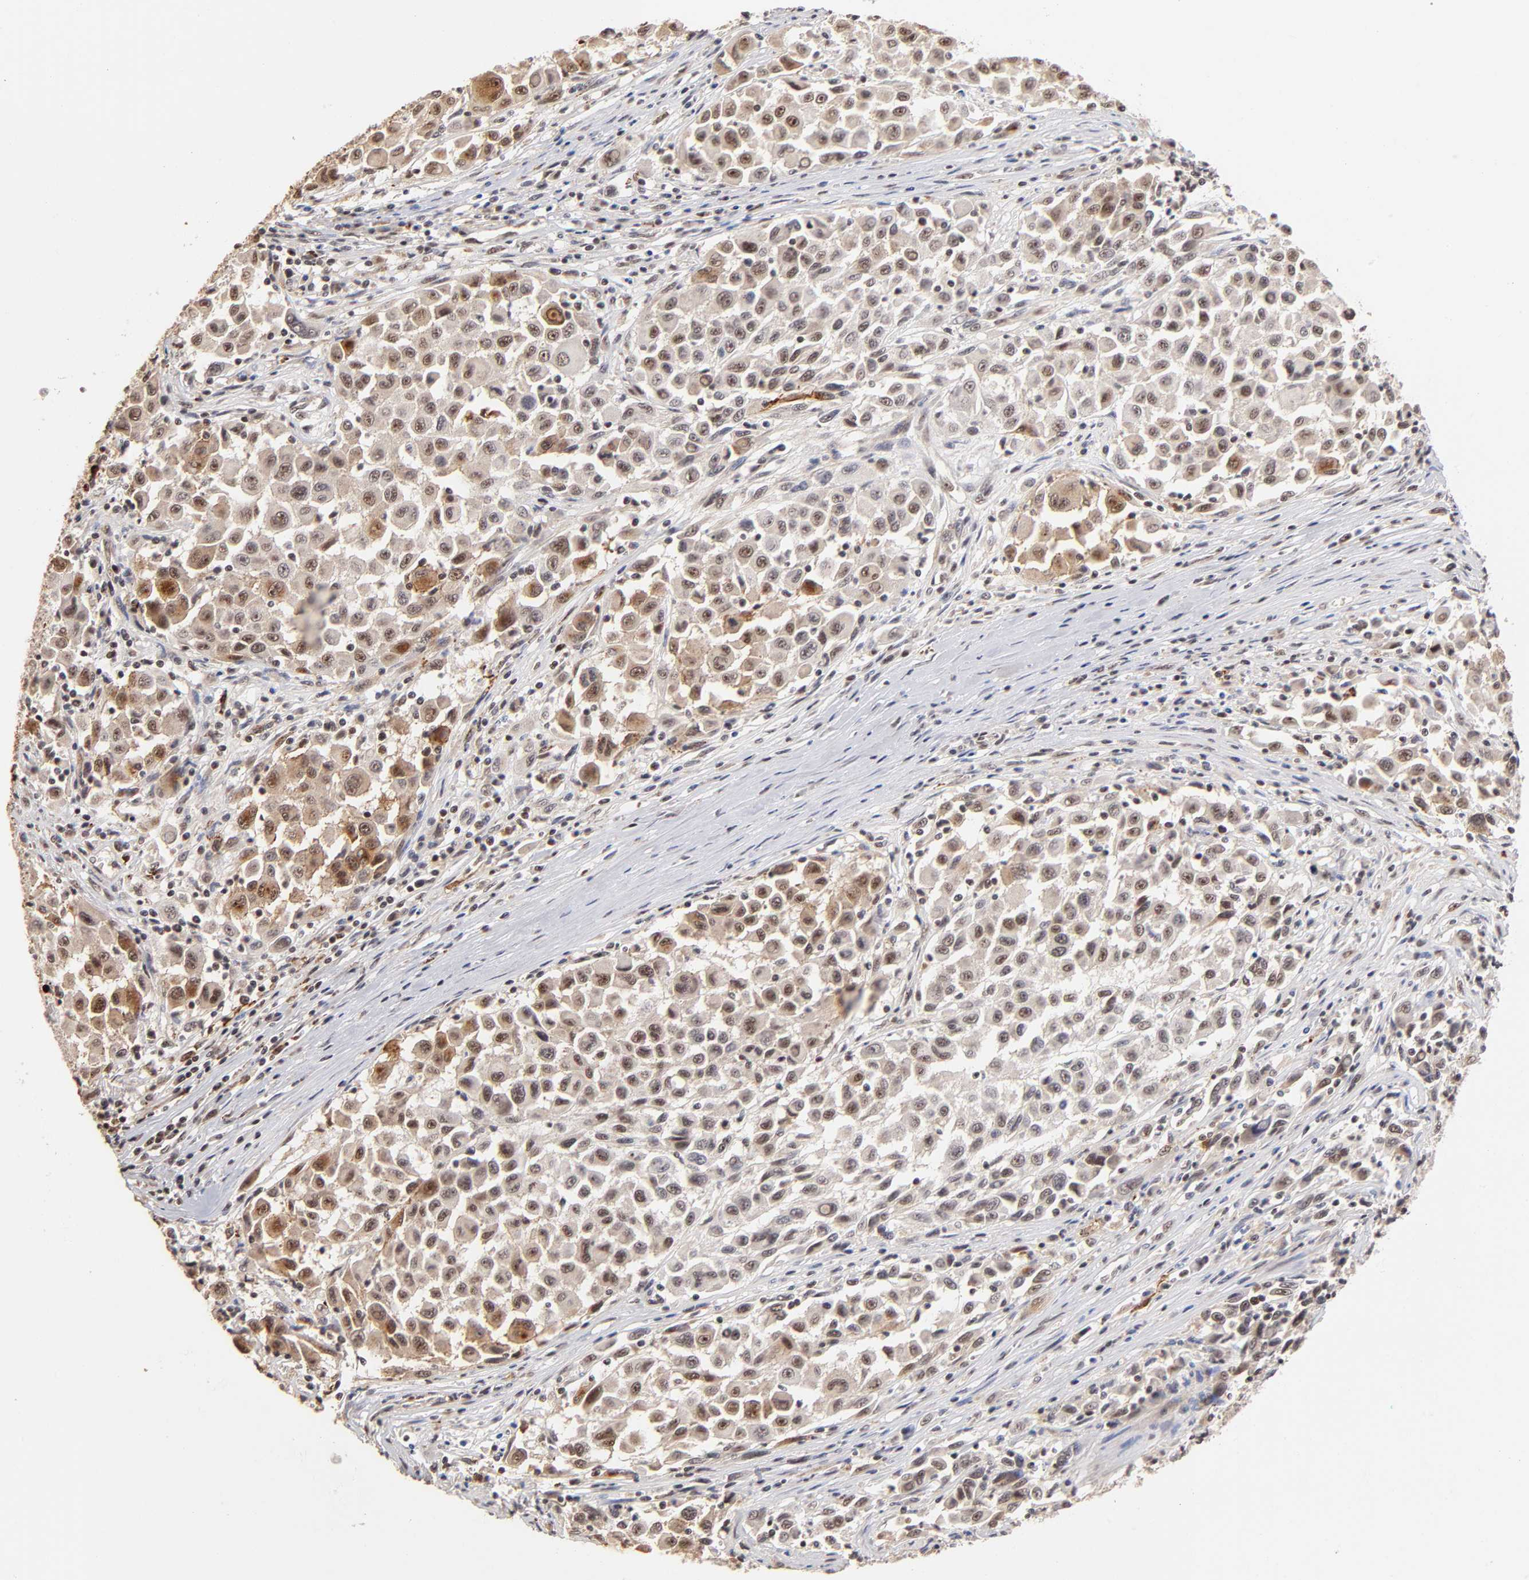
{"staining": {"intensity": "moderate", "quantity": ">75%", "location": "cytoplasmic/membranous,nuclear"}, "tissue": "melanoma", "cell_type": "Tumor cells", "image_type": "cancer", "snomed": [{"axis": "morphology", "description": "Malignant melanoma, Metastatic site"}, {"axis": "topography", "description": "Lymph node"}], "caption": "High-power microscopy captured an IHC micrograph of malignant melanoma (metastatic site), revealing moderate cytoplasmic/membranous and nuclear staining in approximately >75% of tumor cells. Using DAB (3,3'-diaminobenzidine) (brown) and hematoxylin (blue) stains, captured at high magnification using brightfield microscopy.", "gene": "ZNF146", "patient": {"sex": "male", "age": 61}}